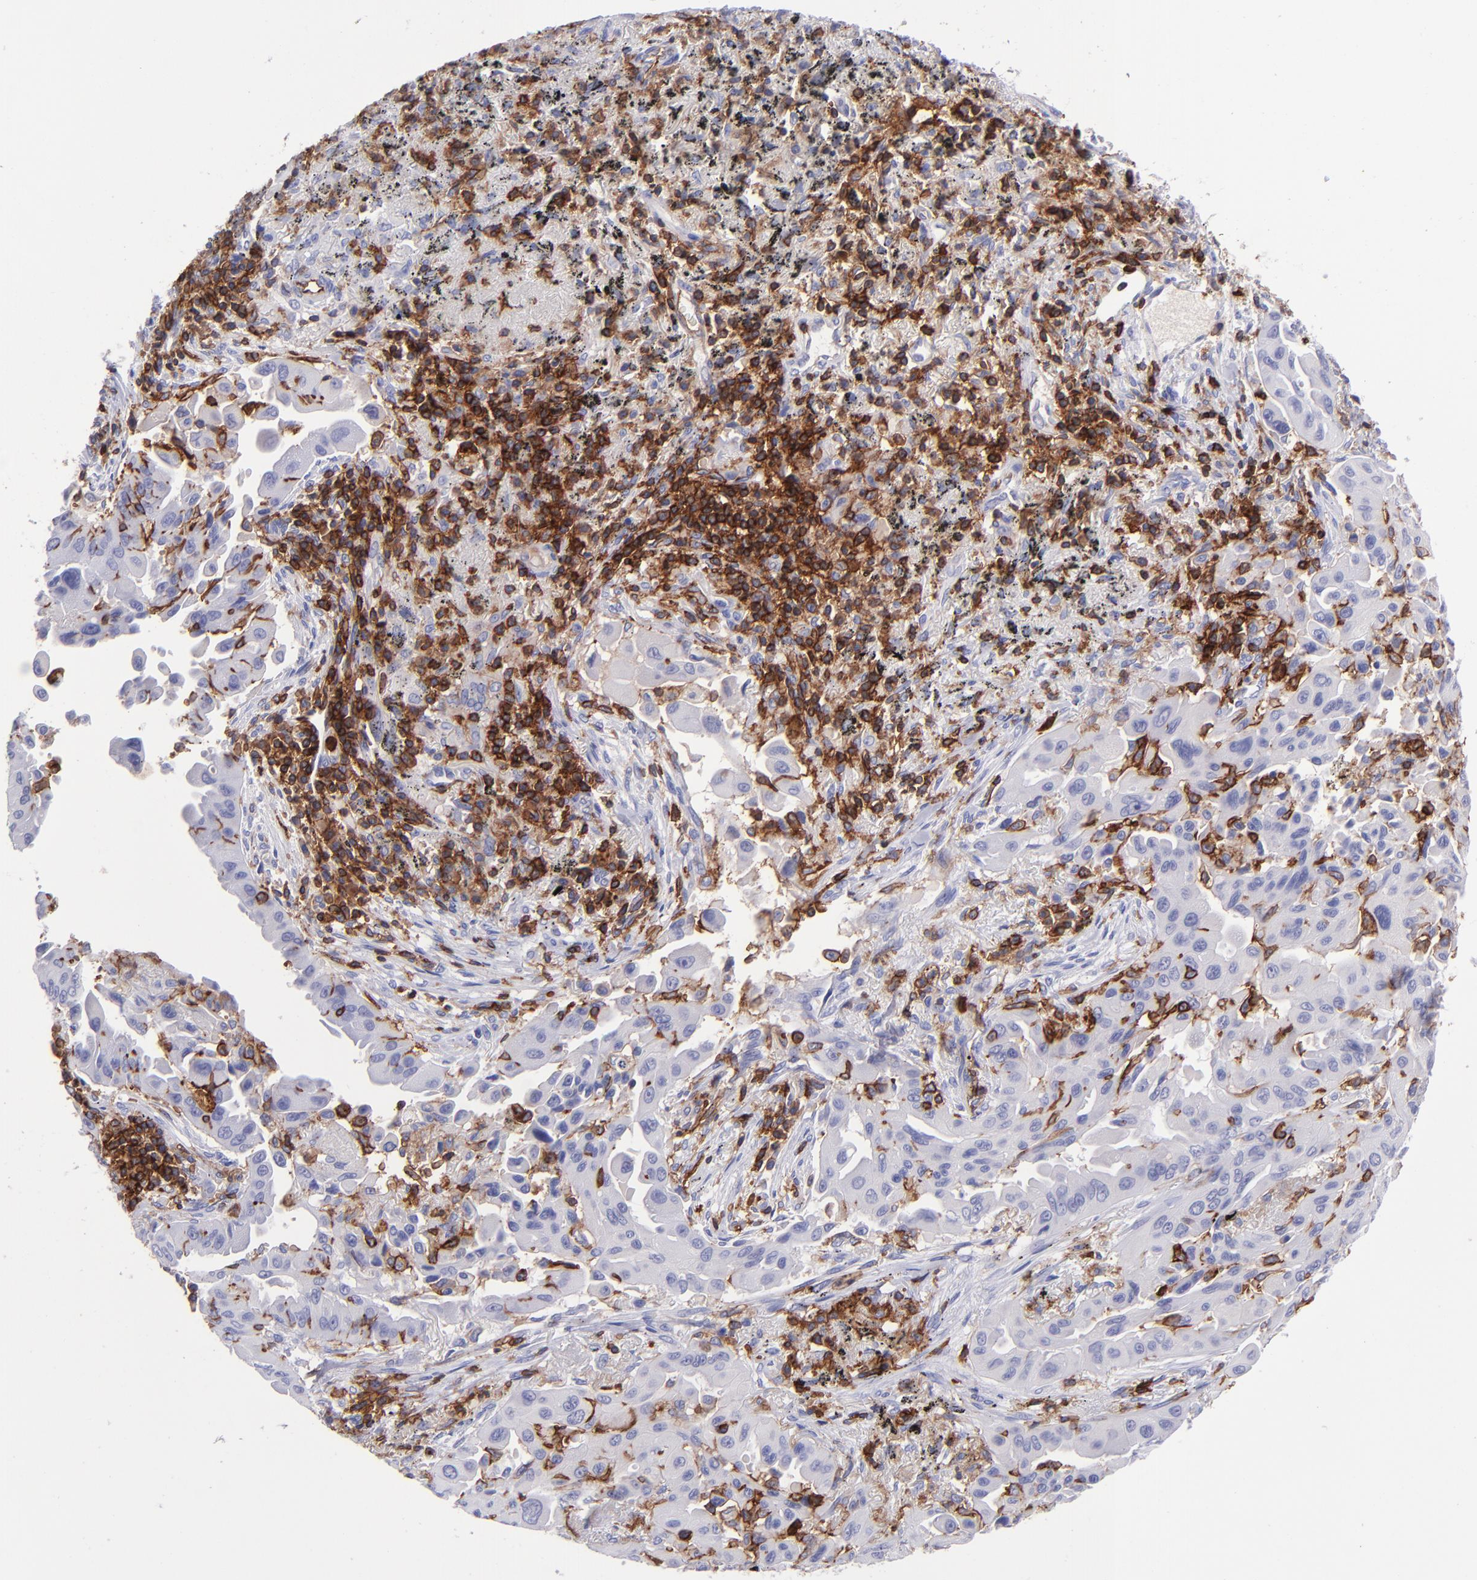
{"staining": {"intensity": "moderate", "quantity": "<25%", "location": "cytoplasmic/membranous"}, "tissue": "lung cancer", "cell_type": "Tumor cells", "image_type": "cancer", "snomed": [{"axis": "morphology", "description": "Adenocarcinoma, NOS"}, {"axis": "topography", "description": "Lung"}], "caption": "The micrograph displays immunohistochemical staining of lung cancer (adenocarcinoma). There is moderate cytoplasmic/membranous expression is appreciated in approximately <25% of tumor cells.", "gene": "ICAM3", "patient": {"sex": "male", "age": 68}}